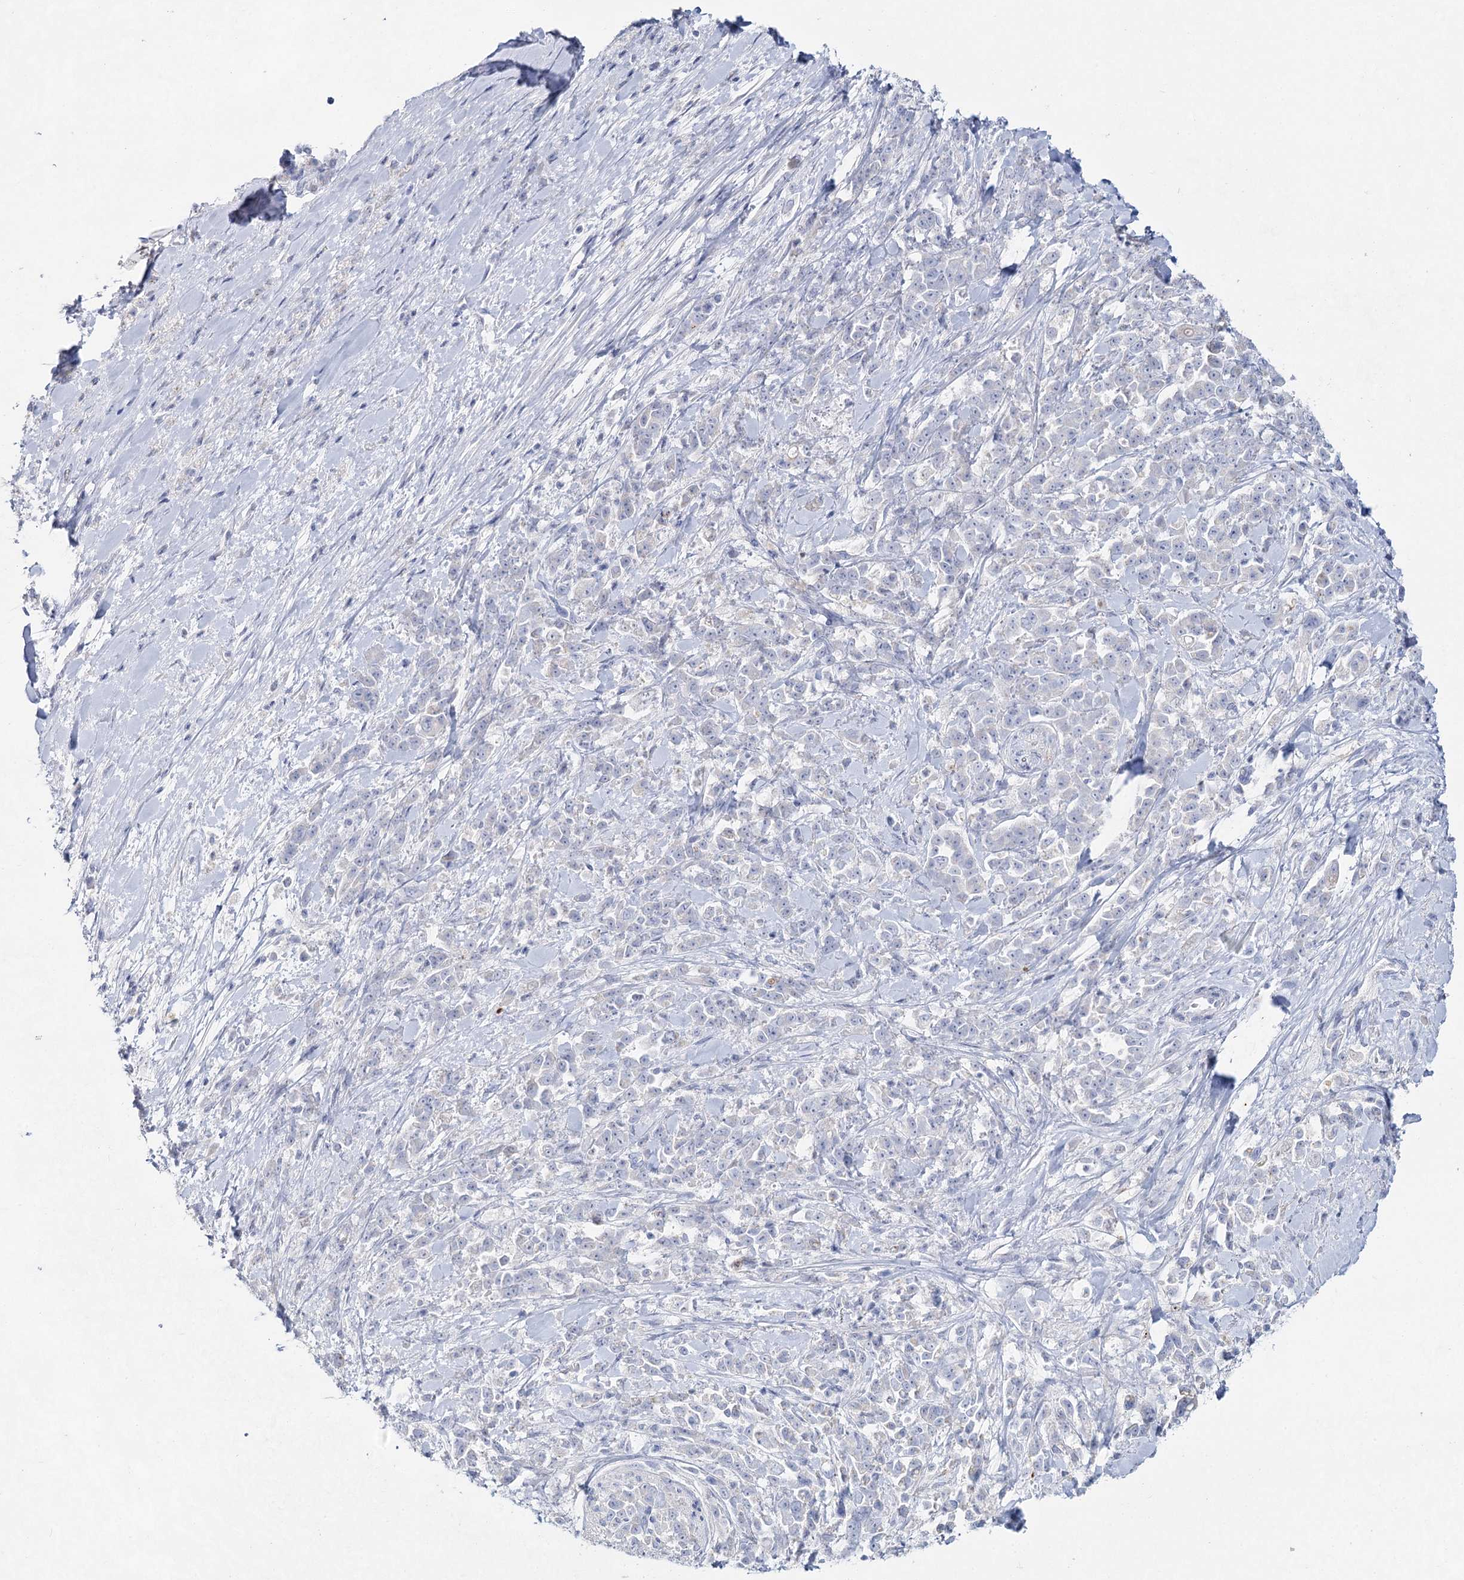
{"staining": {"intensity": "negative", "quantity": "none", "location": "none"}, "tissue": "pancreatic cancer", "cell_type": "Tumor cells", "image_type": "cancer", "snomed": [{"axis": "morphology", "description": "Normal tissue, NOS"}, {"axis": "morphology", "description": "Adenocarcinoma, NOS"}, {"axis": "topography", "description": "Pancreas"}], "caption": "Tumor cells show no significant protein positivity in pancreatic adenocarcinoma.", "gene": "SLC17A2", "patient": {"sex": "female", "age": 64}}